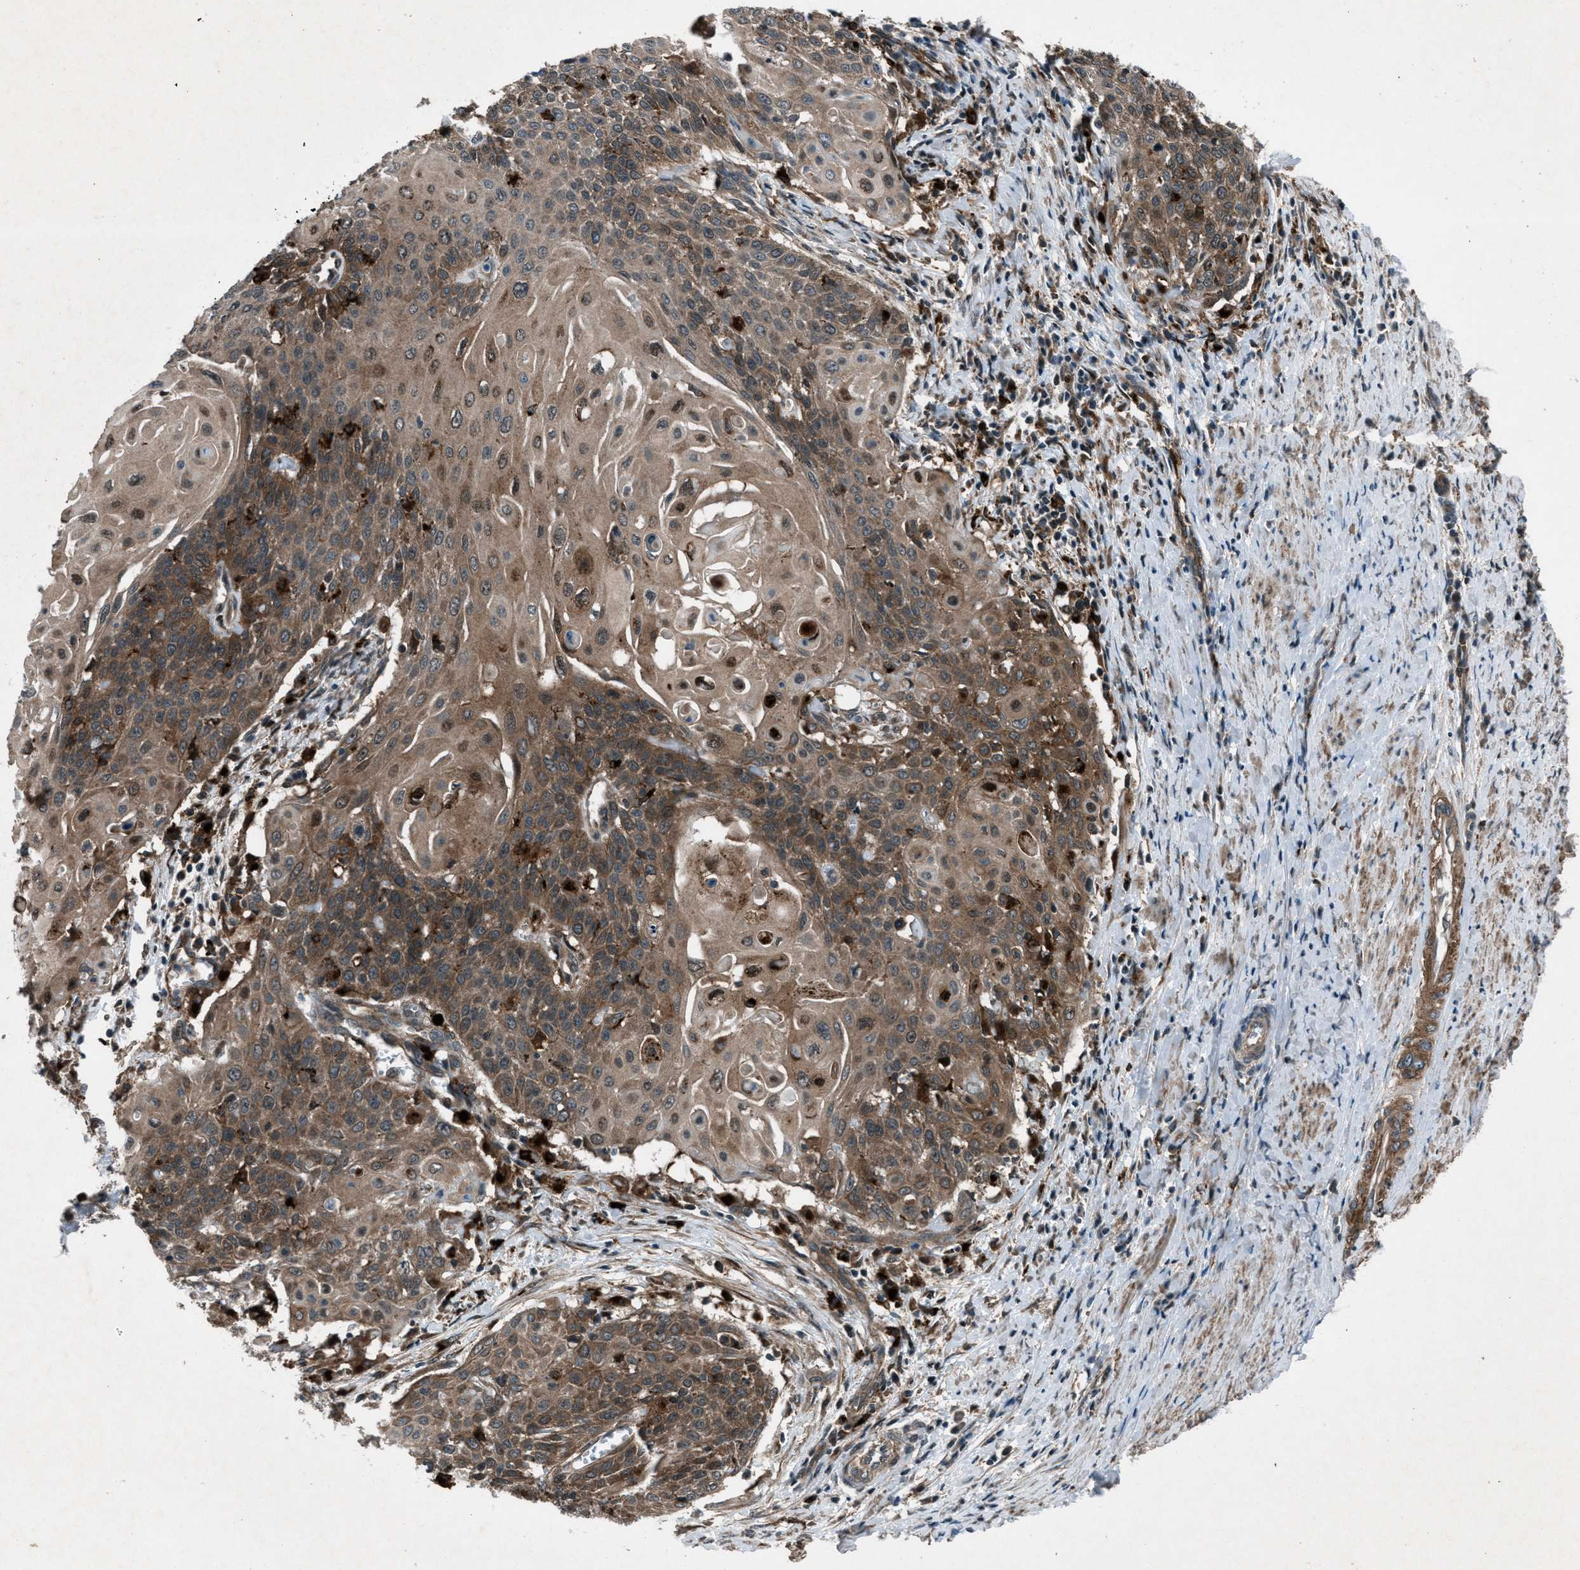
{"staining": {"intensity": "moderate", "quantity": ">75%", "location": "cytoplasmic/membranous"}, "tissue": "cervical cancer", "cell_type": "Tumor cells", "image_type": "cancer", "snomed": [{"axis": "morphology", "description": "Squamous cell carcinoma, NOS"}, {"axis": "topography", "description": "Cervix"}], "caption": "The immunohistochemical stain shows moderate cytoplasmic/membranous positivity in tumor cells of cervical squamous cell carcinoma tissue. The protein of interest is shown in brown color, while the nuclei are stained blue.", "gene": "EPSTI1", "patient": {"sex": "female", "age": 39}}